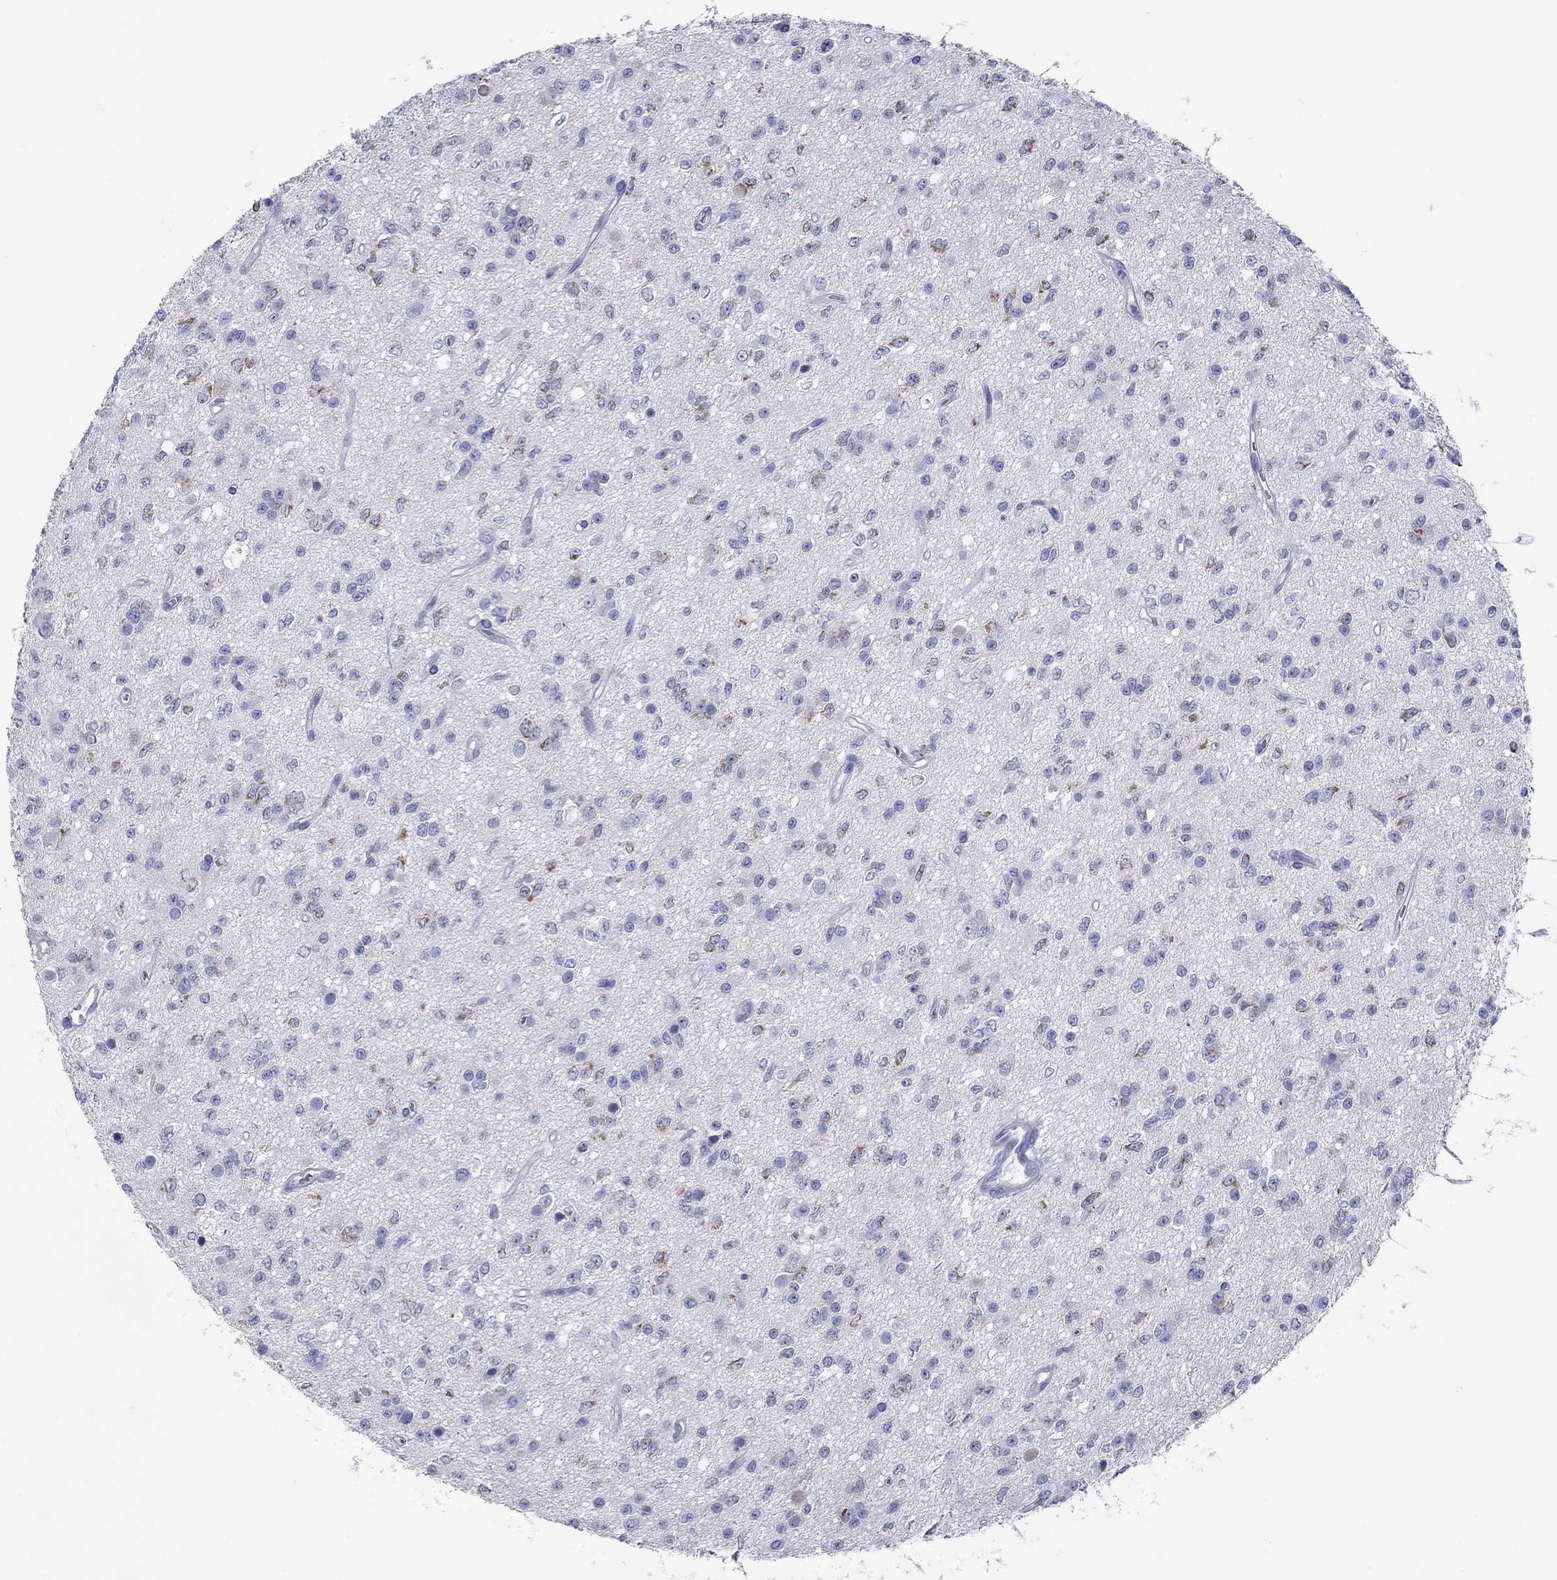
{"staining": {"intensity": "negative", "quantity": "none", "location": "none"}, "tissue": "glioma", "cell_type": "Tumor cells", "image_type": "cancer", "snomed": [{"axis": "morphology", "description": "Glioma, malignant, Low grade"}, {"axis": "topography", "description": "Brain"}], "caption": "High power microscopy histopathology image of an immunohistochemistry histopathology image of malignant glioma (low-grade), revealing no significant staining in tumor cells.", "gene": "VSIG10", "patient": {"sex": "female", "age": 45}}